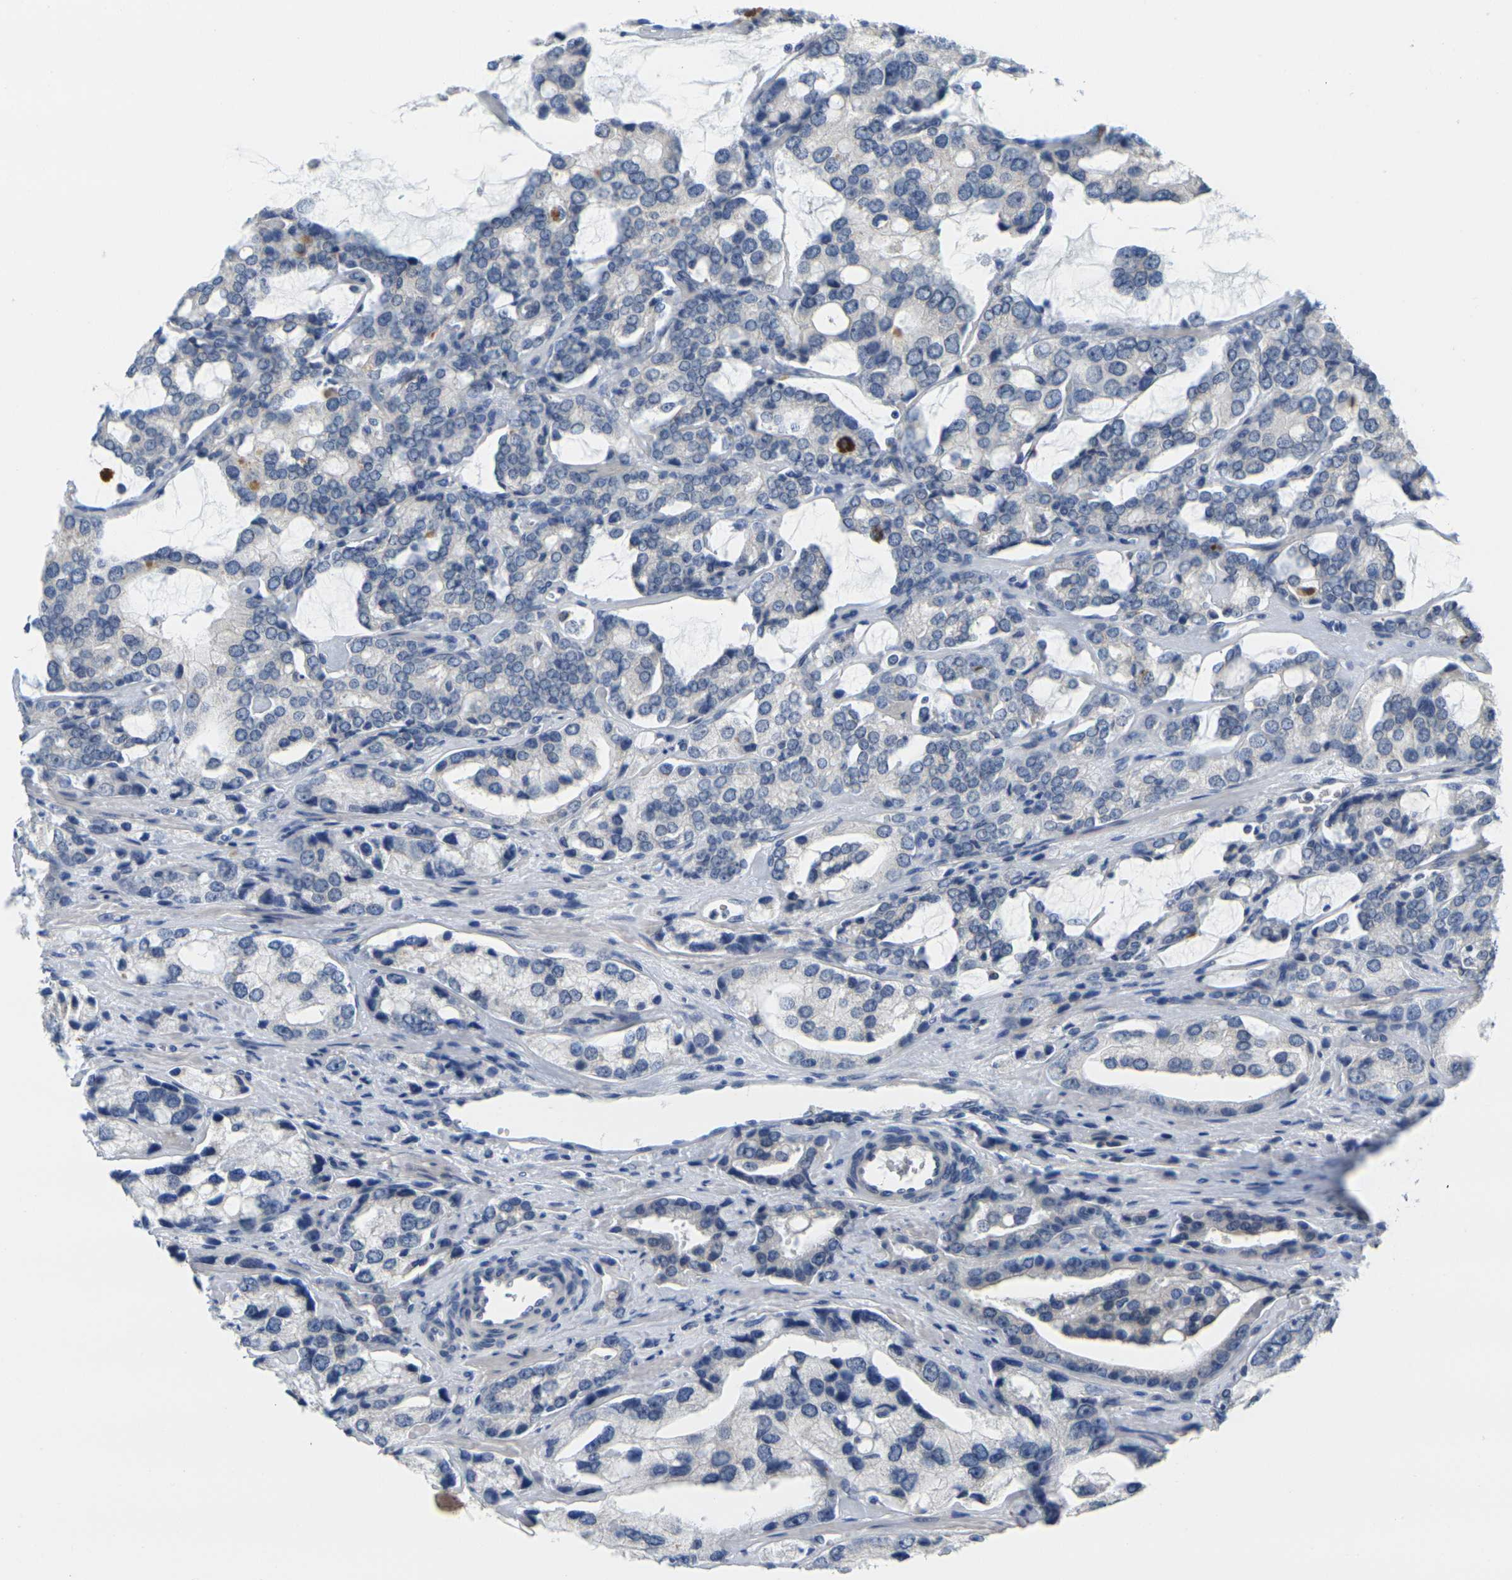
{"staining": {"intensity": "negative", "quantity": "none", "location": "none"}, "tissue": "prostate cancer", "cell_type": "Tumor cells", "image_type": "cancer", "snomed": [{"axis": "morphology", "description": "Adenocarcinoma, High grade"}, {"axis": "topography", "description": "Prostate"}], "caption": "Human prostate cancer (high-grade adenocarcinoma) stained for a protein using immunohistochemistry displays no expression in tumor cells.", "gene": "GPR15", "patient": {"sex": "male", "age": 67}}